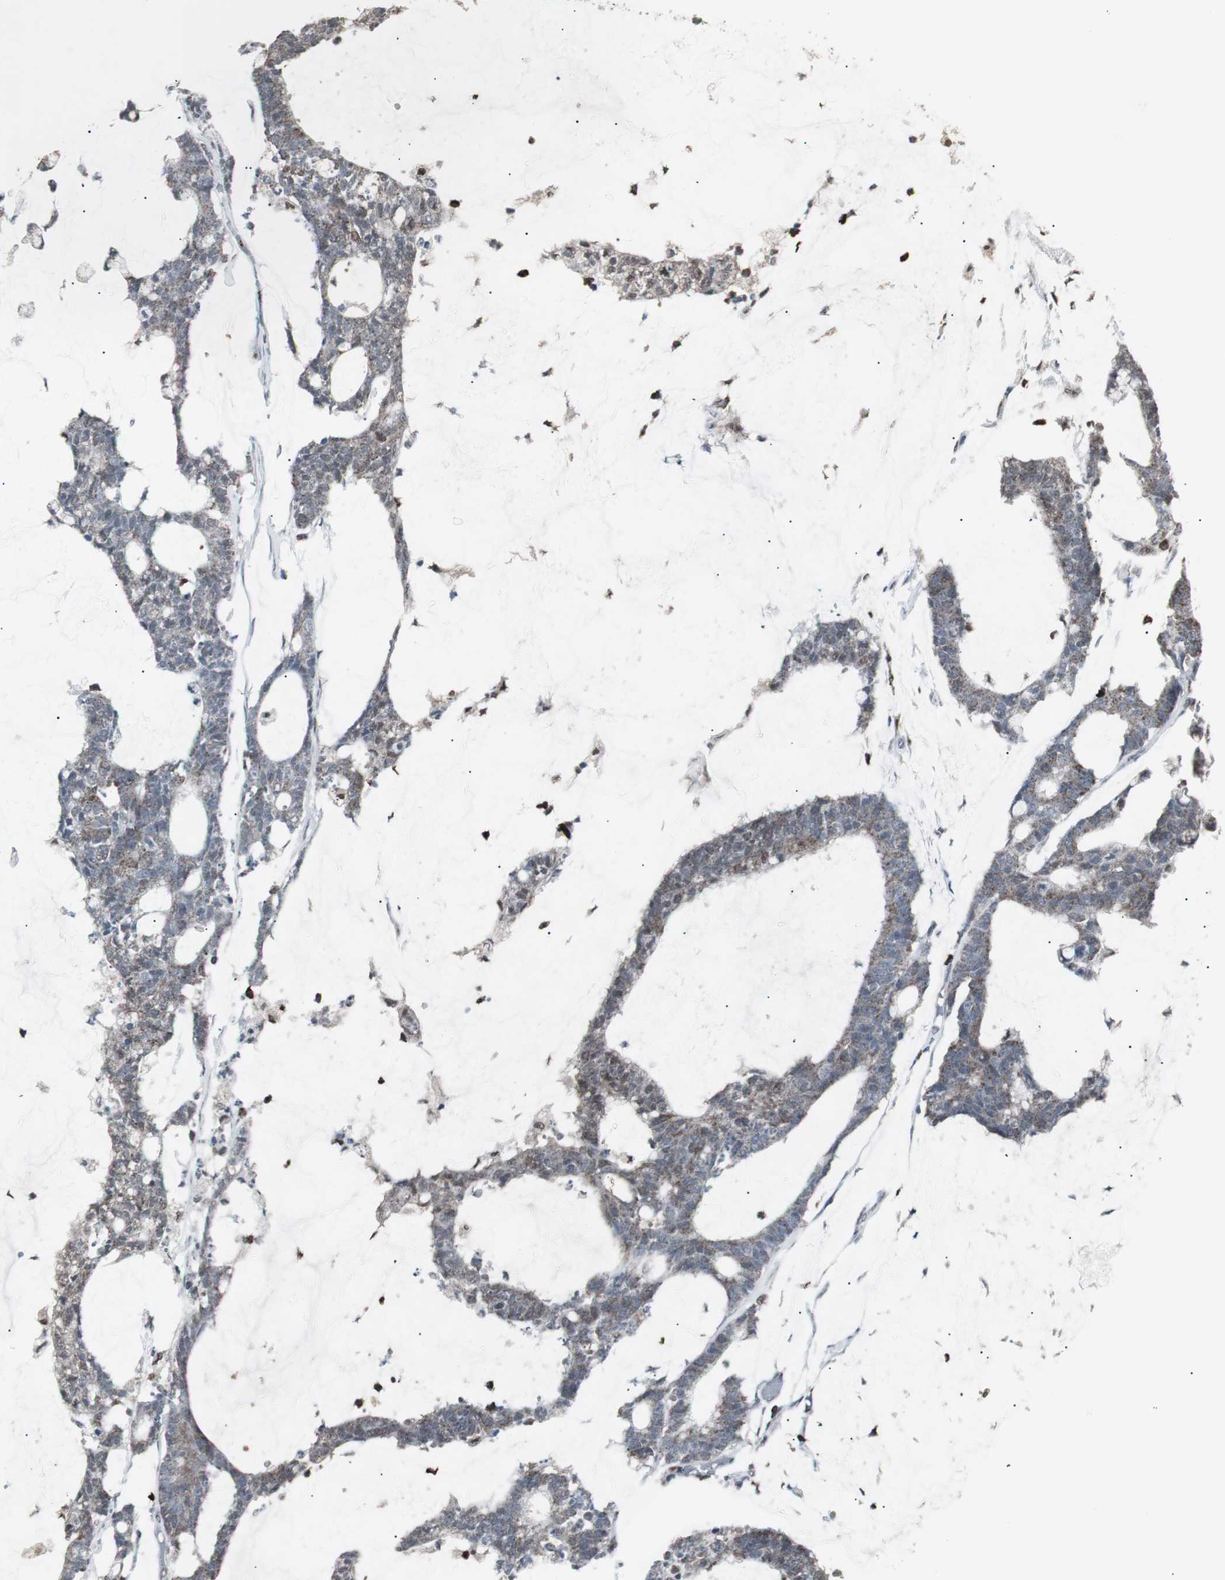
{"staining": {"intensity": "moderate", "quantity": ">75%", "location": "cytoplasmic/membranous"}, "tissue": "colorectal cancer", "cell_type": "Tumor cells", "image_type": "cancer", "snomed": [{"axis": "morphology", "description": "Adenocarcinoma, NOS"}, {"axis": "topography", "description": "Colon"}], "caption": "Protein staining of colorectal cancer (adenocarcinoma) tissue demonstrates moderate cytoplasmic/membranous staining in approximately >75% of tumor cells.", "gene": "RXRA", "patient": {"sex": "female", "age": 84}}